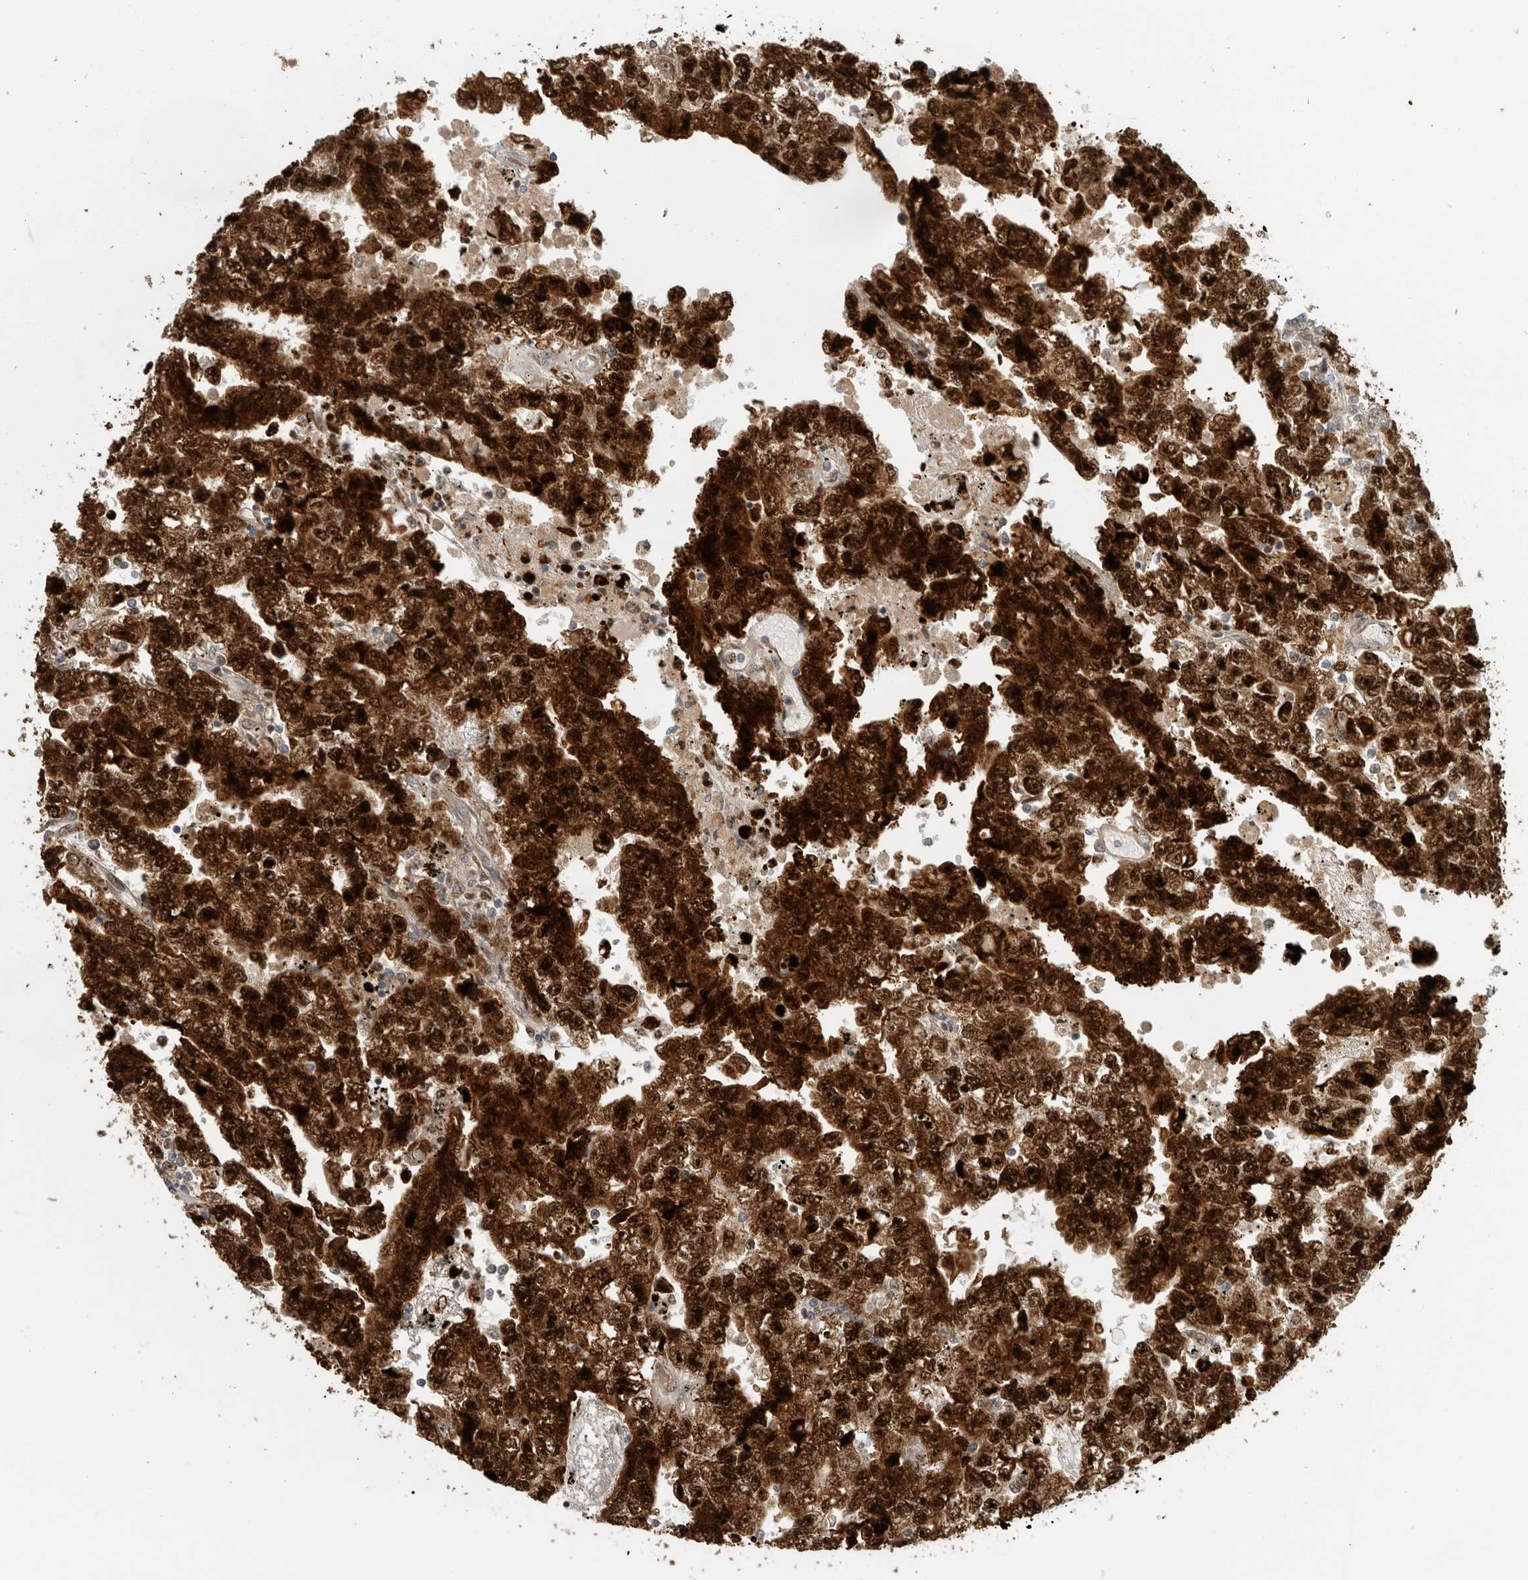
{"staining": {"intensity": "strong", "quantity": ">75%", "location": "cytoplasmic/membranous,nuclear"}, "tissue": "testis cancer", "cell_type": "Tumor cells", "image_type": "cancer", "snomed": [{"axis": "morphology", "description": "Carcinoma, Embryonal, NOS"}, {"axis": "topography", "description": "Testis"}], "caption": "Testis cancer (embryonal carcinoma) was stained to show a protein in brown. There is high levels of strong cytoplasmic/membranous and nuclear staining in approximately >75% of tumor cells. (DAB (3,3'-diaminobenzidine) IHC with brightfield microscopy, high magnification).", "gene": "INSRR", "patient": {"sex": "male", "age": 25}}